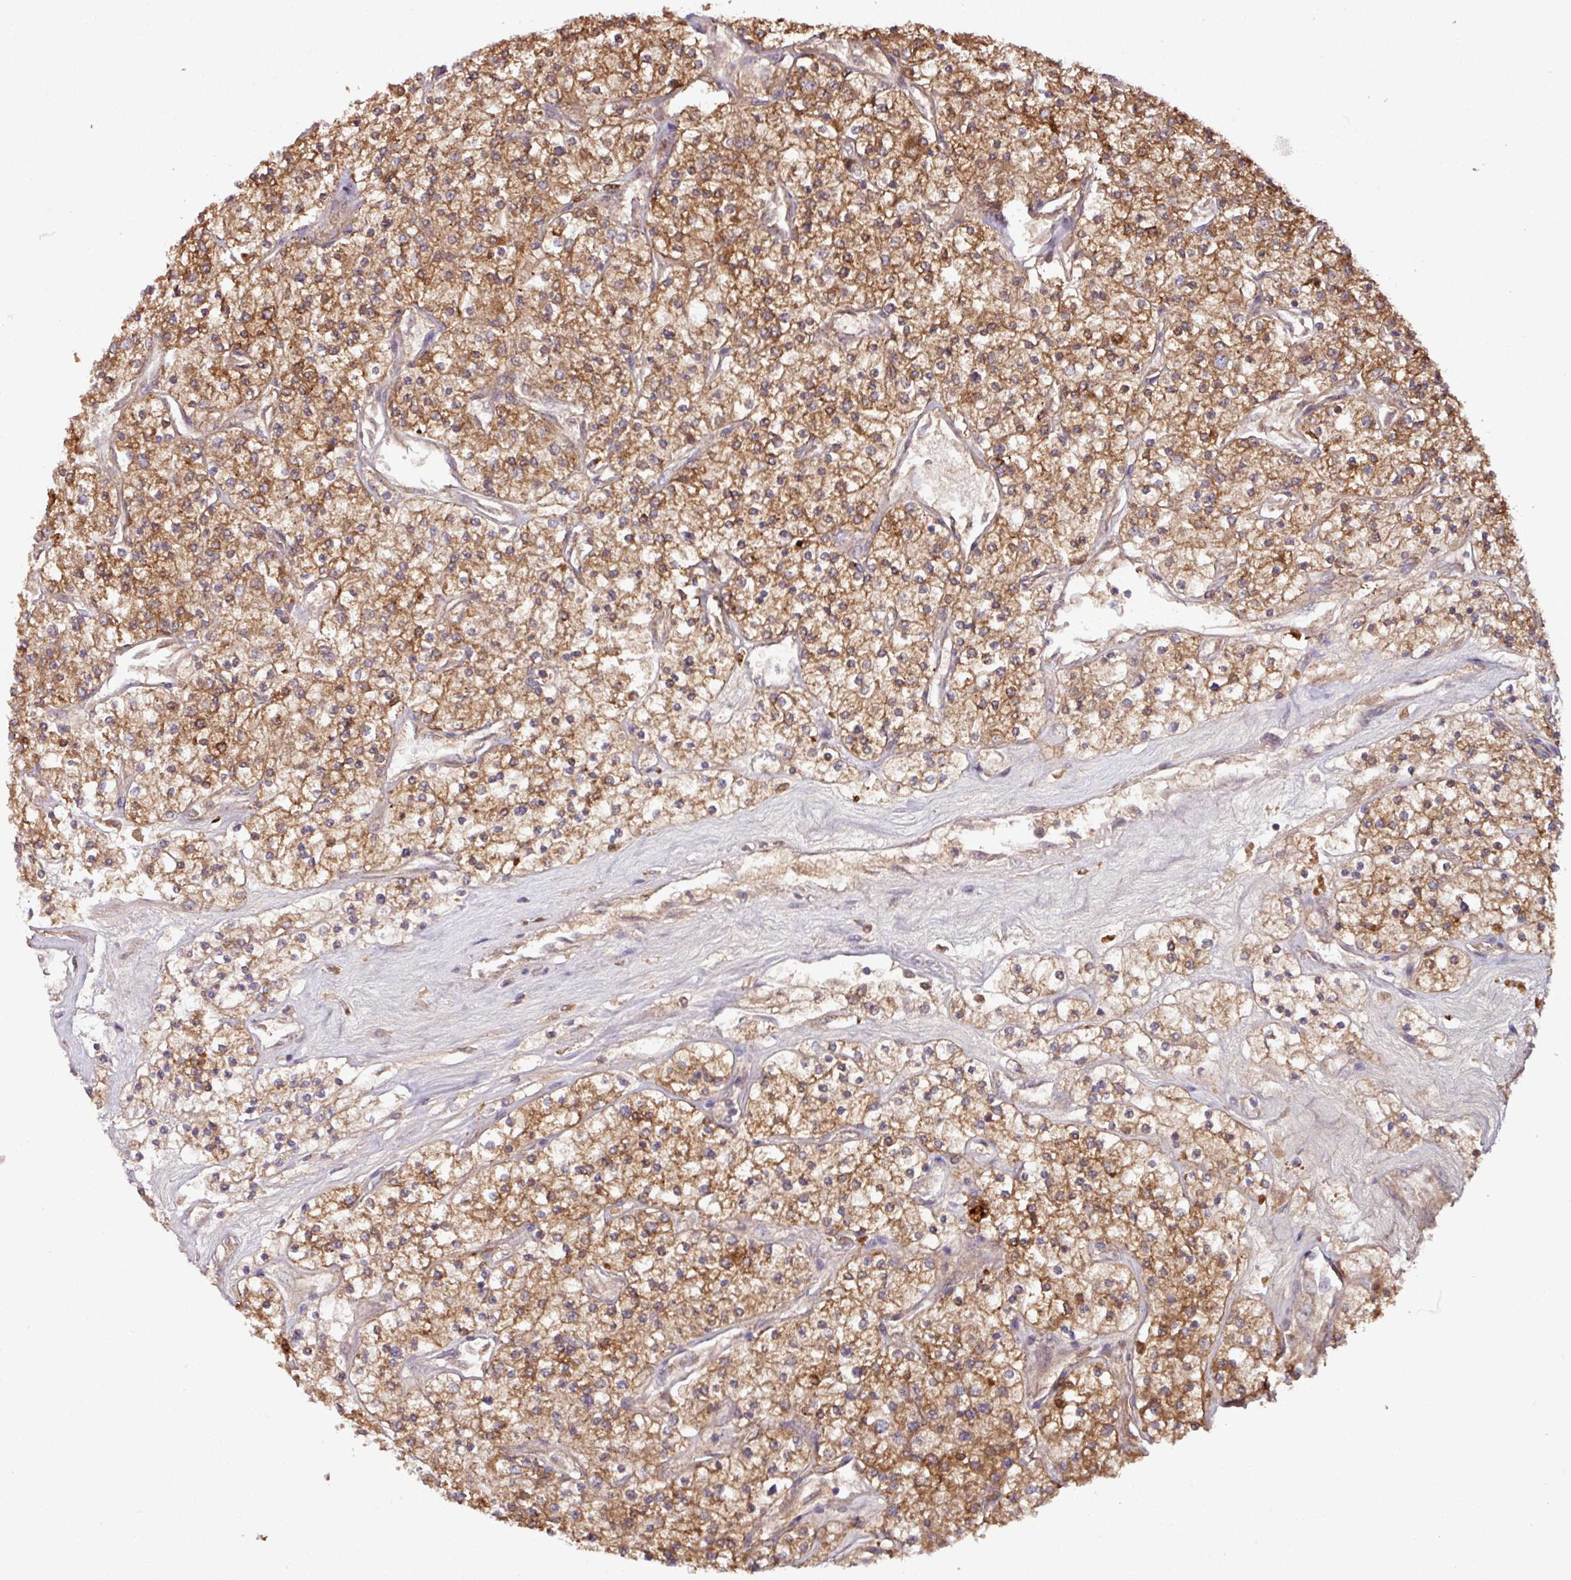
{"staining": {"intensity": "moderate", "quantity": ">75%", "location": "cytoplasmic/membranous"}, "tissue": "renal cancer", "cell_type": "Tumor cells", "image_type": "cancer", "snomed": [{"axis": "morphology", "description": "Adenocarcinoma, NOS"}, {"axis": "topography", "description": "Kidney"}], "caption": "Moderate cytoplasmic/membranous protein staining is present in approximately >75% of tumor cells in renal cancer (adenocarcinoma).", "gene": "GNPDA1", "patient": {"sex": "male", "age": 80}}